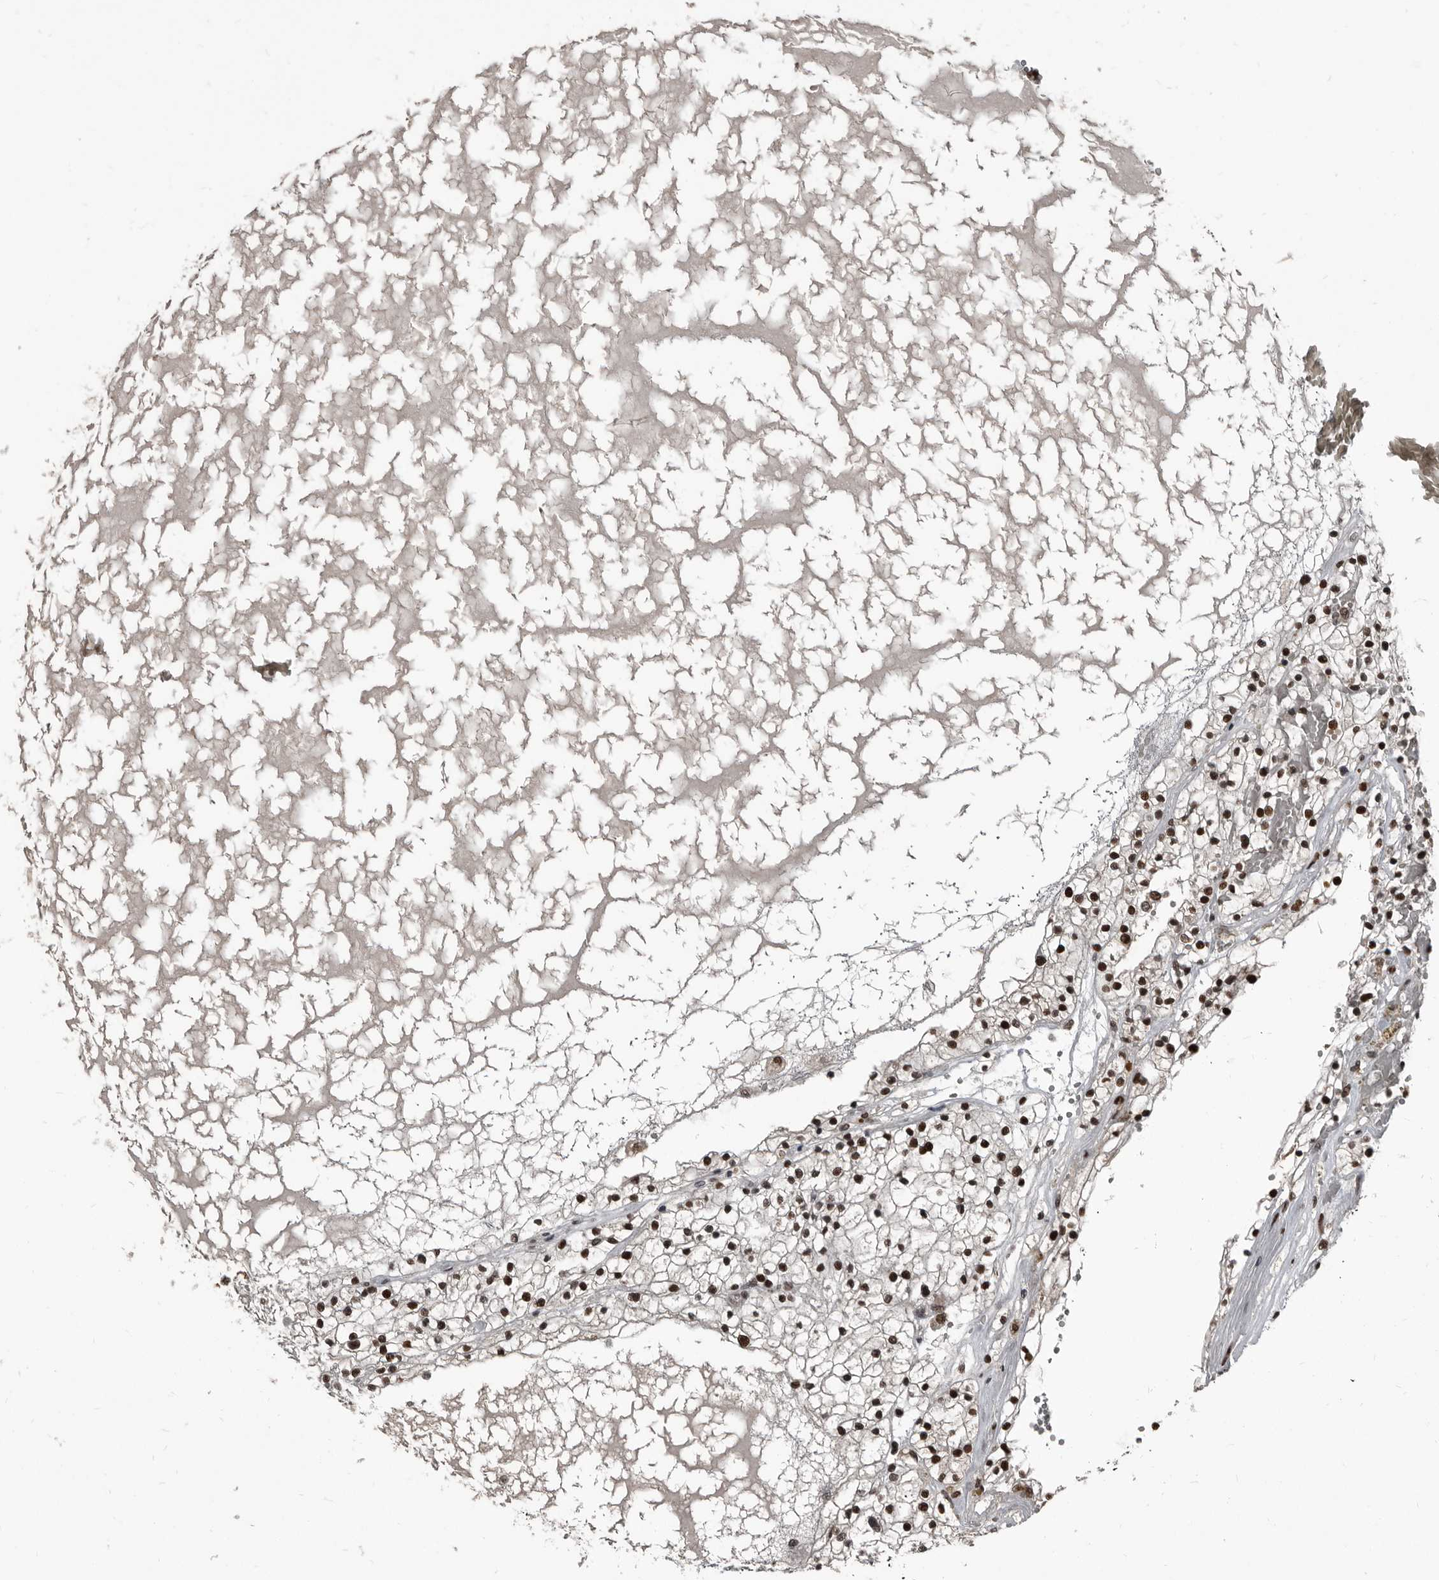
{"staining": {"intensity": "strong", "quantity": ">75%", "location": "nuclear"}, "tissue": "renal cancer", "cell_type": "Tumor cells", "image_type": "cancer", "snomed": [{"axis": "morphology", "description": "Normal tissue, NOS"}, {"axis": "morphology", "description": "Adenocarcinoma, NOS"}, {"axis": "topography", "description": "Kidney"}], "caption": "Human renal cancer stained for a protein (brown) exhibits strong nuclear positive positivity in approximately >75% of tumor cells.", "gene": "CHD1L", "patient": {"sex": "male", "age": 68}}